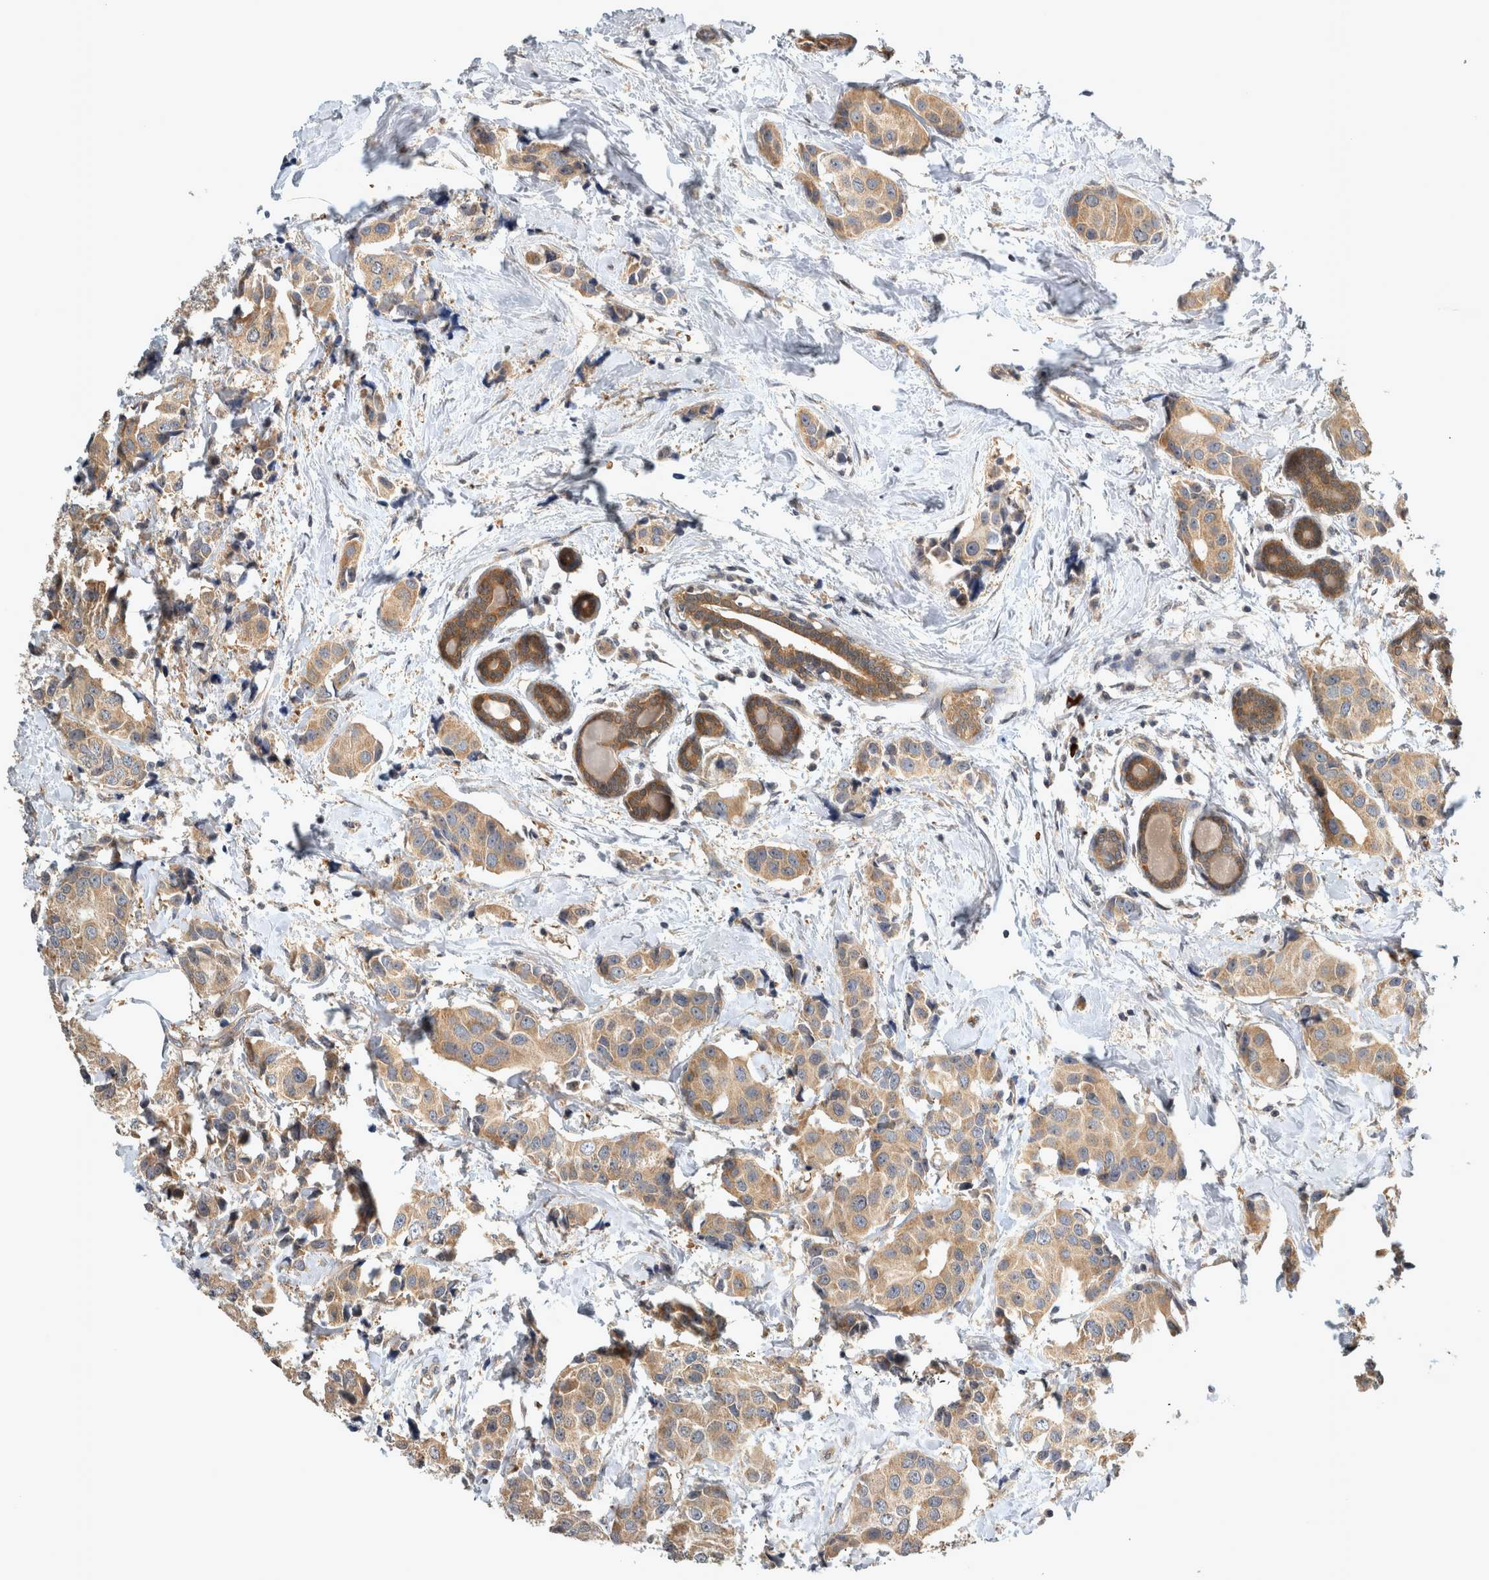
{"staining": {"intensity": "weak", "quantity": ">75%", "location": "cytoplasmic/membranous"}, "tissue": "breast cancer", "cell_type": "Tumor cells", "image_type": "cancer", "snomed": [{"axis": "morphology", "description": "Normal tissue, NOS"}, {"axis": "morphology", "description": "Duct carcinoma"}, {"axis": "topography", "description": "Breast"}], "caption": "A brown stain highlights weak cytoplasmic/membranous expression of a protein in human breast invasive ductal carcinoma tumor cells. The protein of interest is shown in brown color, while the nuclei are stained blue.", "gene": "TRMT61B", "patient": {"sex": "female", "age": 39}}